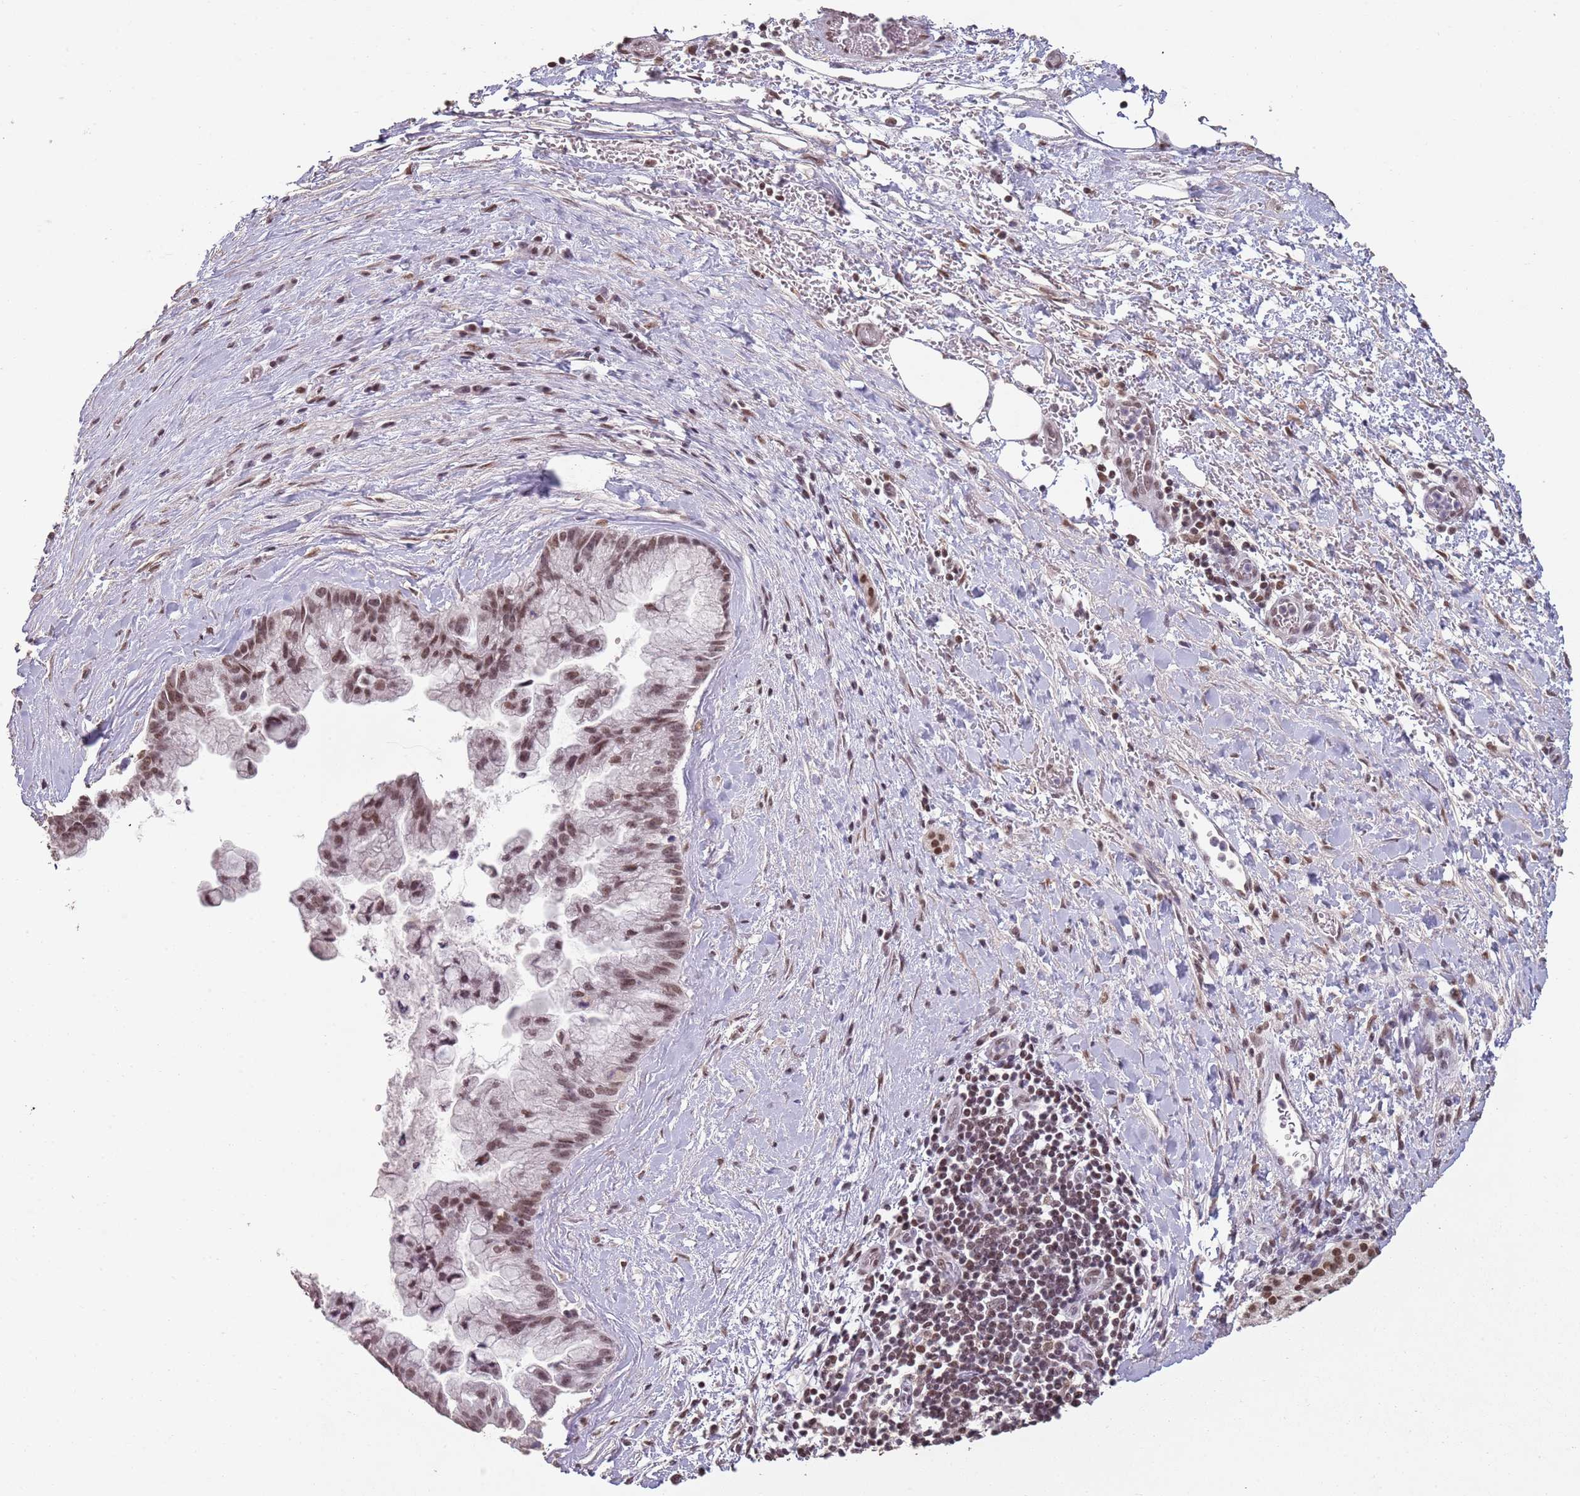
{"staining": {"intensity": "moderate", "quantity": ">75%", "location": "nuclear"}, "tissue": "pancreatic cancer", "cell_type": "Tumor cells", "image_type": "cancer", "snomed": [{"axis": "morphology", "description": "Adenocarcinoma, NOS"}, {"axis": "topography", "description": "Pancreas"}], "caption": "High-magnification brightfield microscopy of adenocarcinoma (pancreatic) stained with DAB (brown) and counterstained with hematoxylin (blue). tumor cells exhibit moderate nuclear positivity is seen in approximately>75% of cells.", "gene": "ARL14EP", "patient": {"sex": "male", "age": 73}}